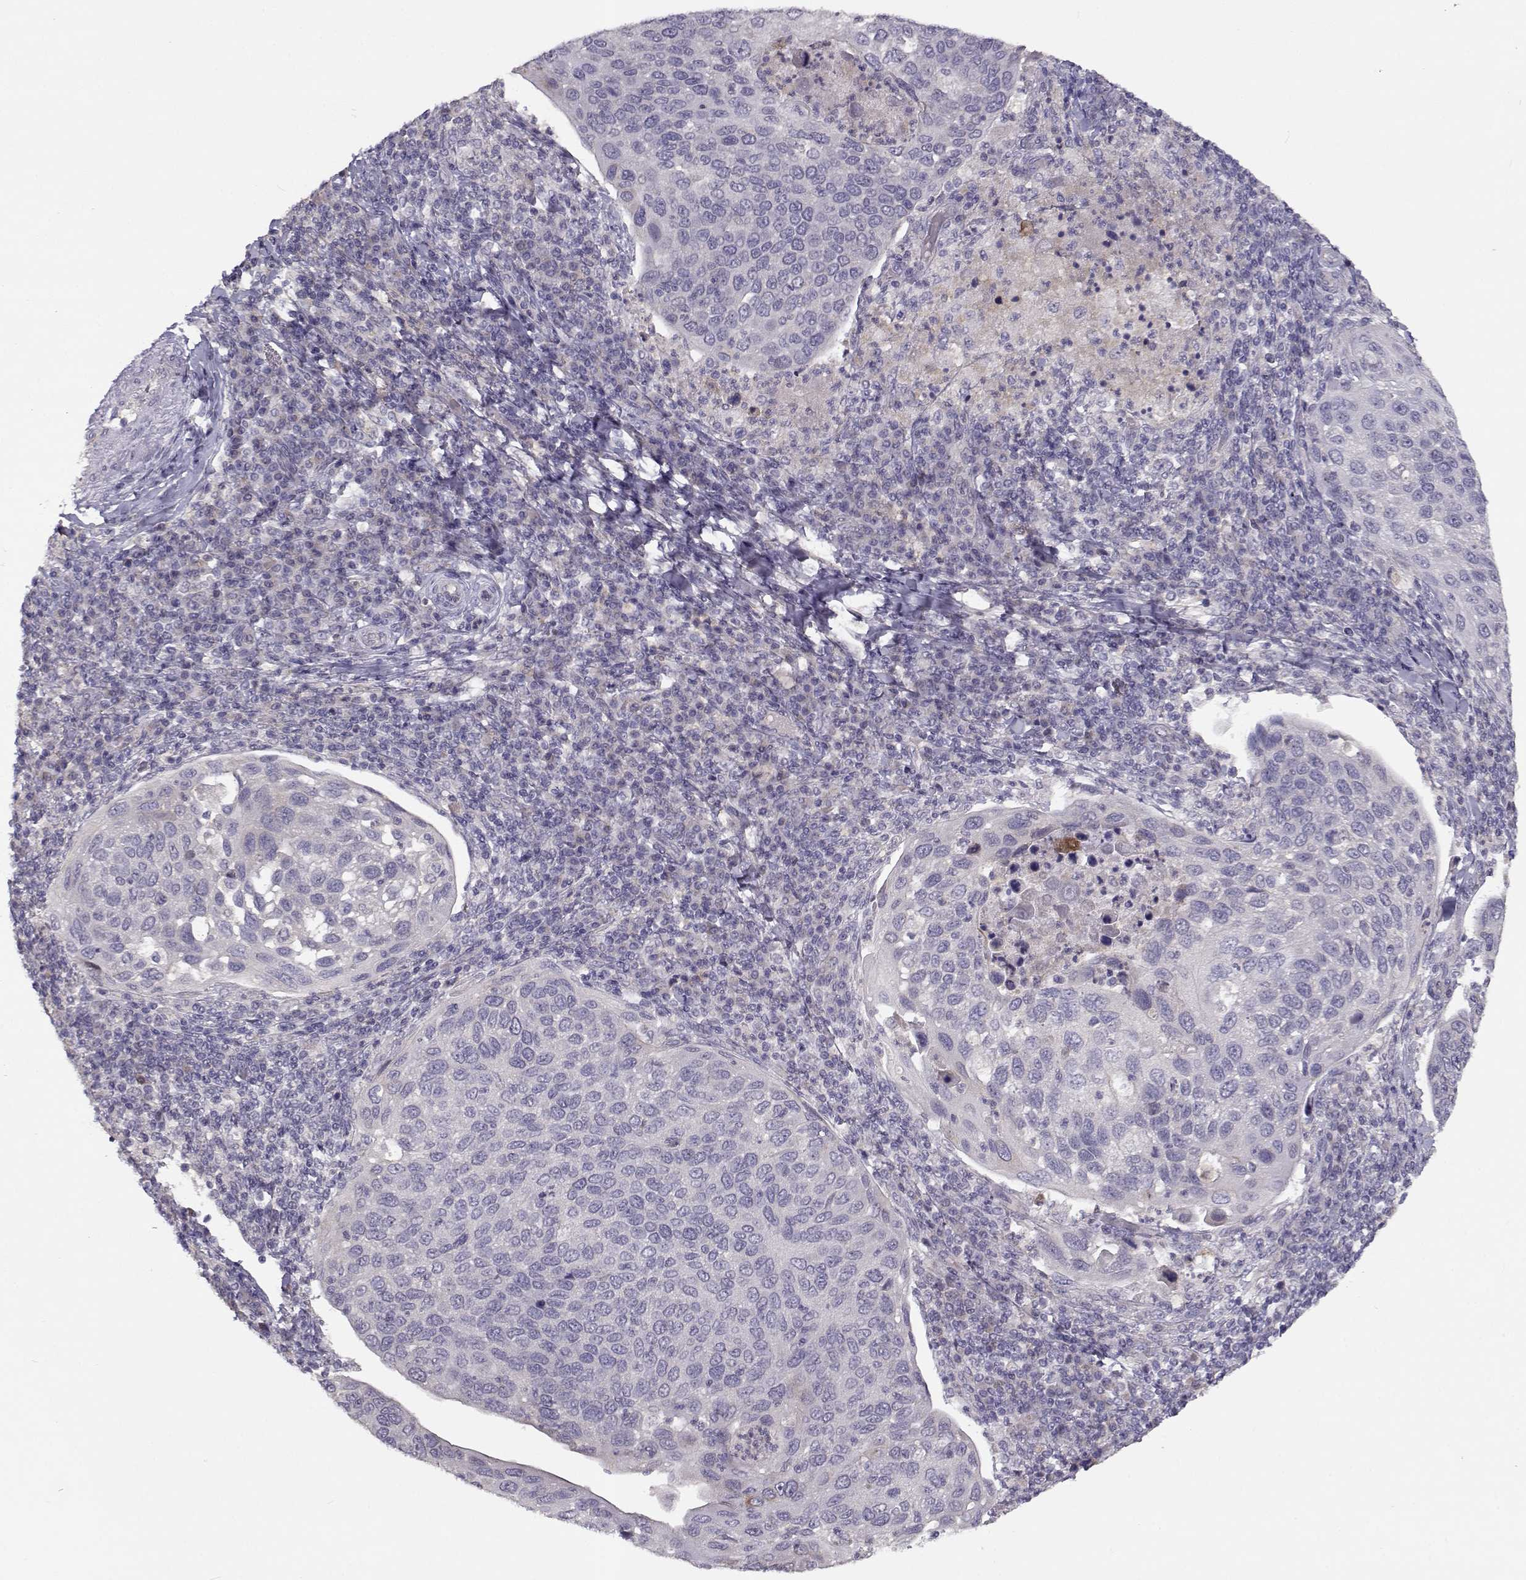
{"staining": {"intensity": "negative", "quantity": "none", "location": "none"}, "tissue": "cervical cancer", "cell_type": "Tumor cells", "image_type": "cancer", "snomed": [{"axis": "morphology", "description": "Squamous cell carcinoma, NOS"}, {"axis": "topography", "description": "Cervix"}], "caption": "Micrograph shows no significant protein staining in tumor cells of cervical squamous cell carcinoma. (DAB immunohistochemistry, high magnification).", "gene": "TMEM145", "patient": {"sex": "female", "age": 54}}